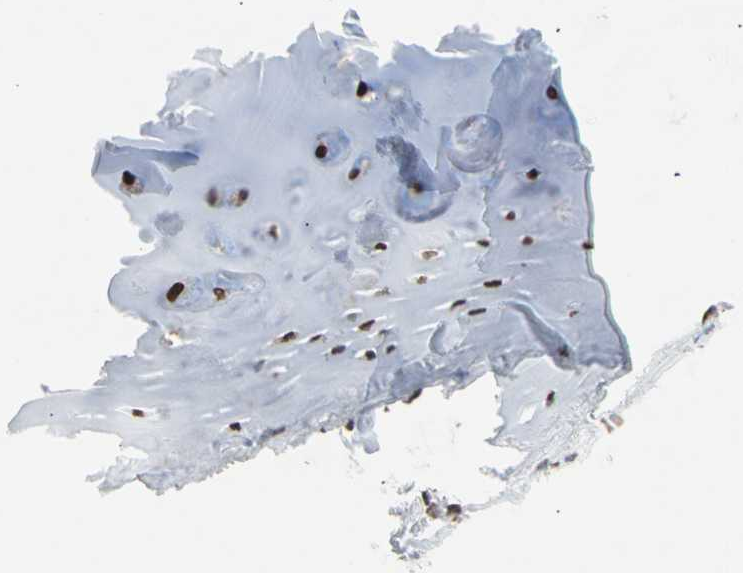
{"staining": {"intensity": "moderate", "quantity": "25%-75%", "location": "nuclear"}, "tissue": "adipose tissue", "cell_type": "Adipocytes", "image_type": "normal", "snomed": [{"axis": "morphology", "description": "Normal tissue, NOS"}, {"axis": "topography", "description": "Cartilage tissue"}, {"axis": "topography", "description": "Bronchus"}], "caption": "This photomicrograph displays IHC staining of normal human adipose tissue, with medium moderate nuclear staining in about 25%-75% of adipocytes.", "gene": "GPX4", "patient": {"sex": "female", "age": 73}}